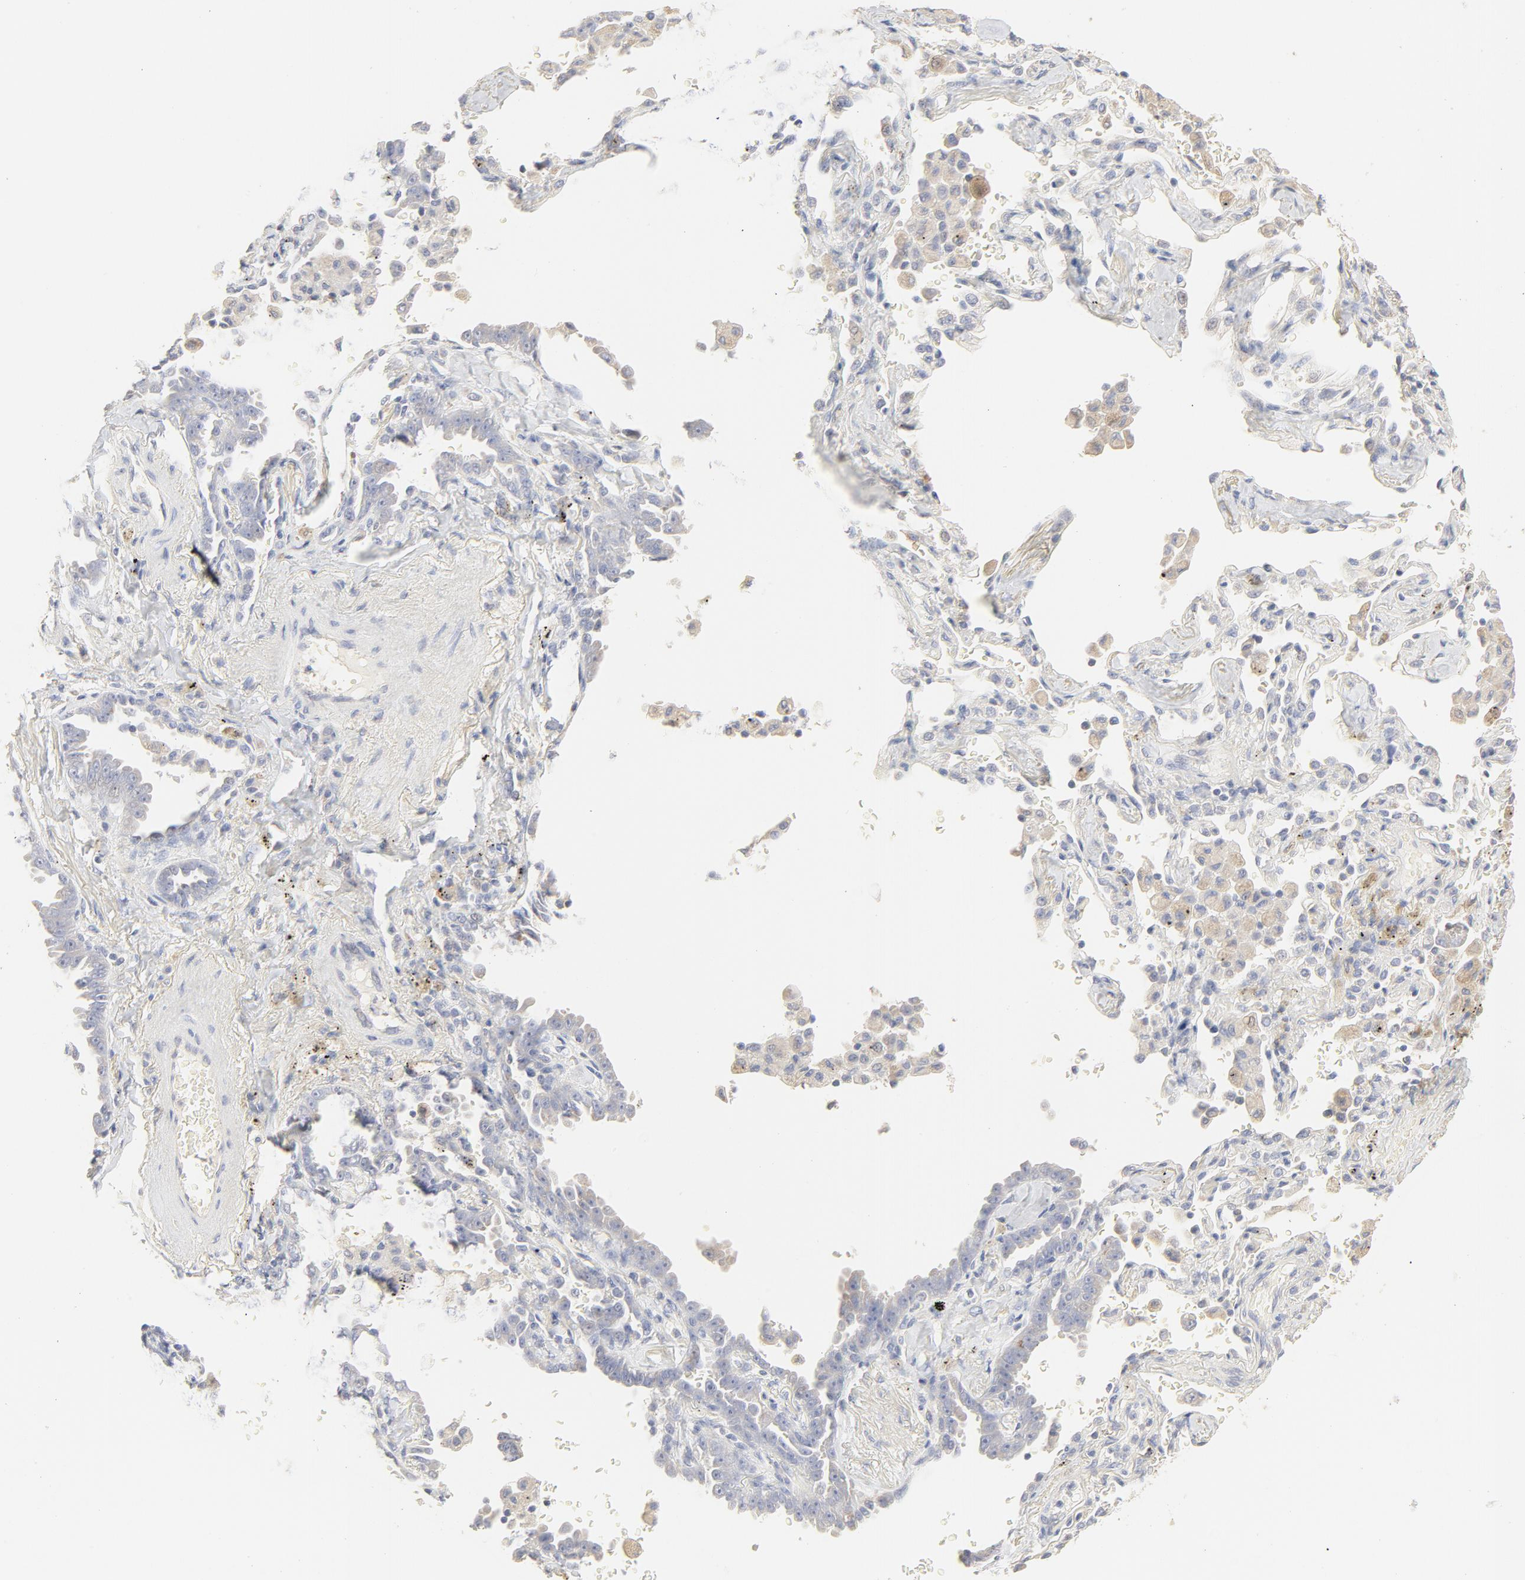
{"staining": {"intensity": "negative", "quantity": "none", "location": "none"}, "tissue": "lung cancer", "cell_type": "Tumor cells", "image_type": "cancer", "snomed": [{"axis": "morphology", "description": "Adenocarcinoma, NOS"}, {"axis": "topography", "description": "Lung"}], "caption": "This is an immunohistochemistry histopathology image of lung cancer. There is no staining in tumor cells.", "gene": "FCGBP", "patient": {"sex": "female", "age": 64}}